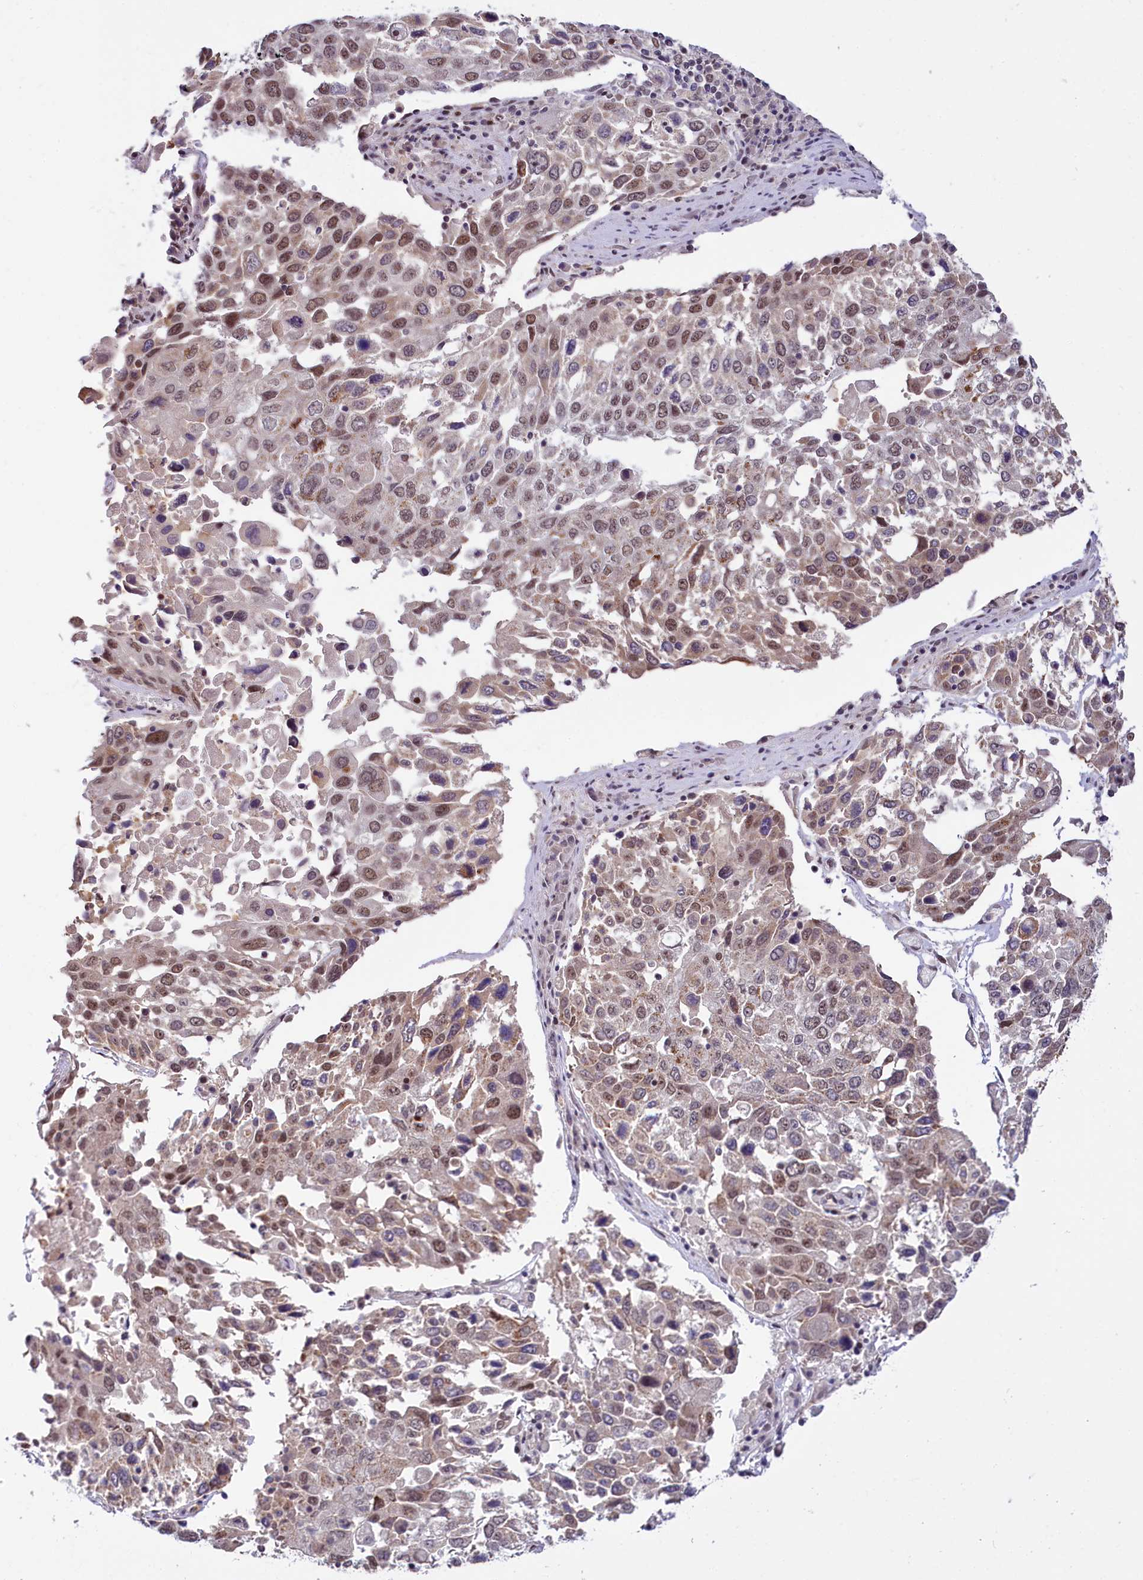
{"staining": {"intensity": "moderate", "quantity": ">75%", "location": "cytoplasmic/membranous,nuclear"}, "tissue": "lung cancer", "cell_type": "Tumor cells", "image_type": "cancer", "snomed": [{"axis": "morphology", "description": "Squamous cell carcinoma, NOS"}, {"axis": "topography", "description": "Lung"}], "caption": "Lung squamous cell carcinoma tissue displays moderate cytoplasmic/membranous and nuclear positivity in approximately >75% of tumor cells (Stains: DAB (3,3'-diaminobenzidine) in brown, nuclei in blue, Microscopy: brightfield microscopy at high magnification).", "gene": "SCAF11", "patient": {"sex": "male", "age": 65}}